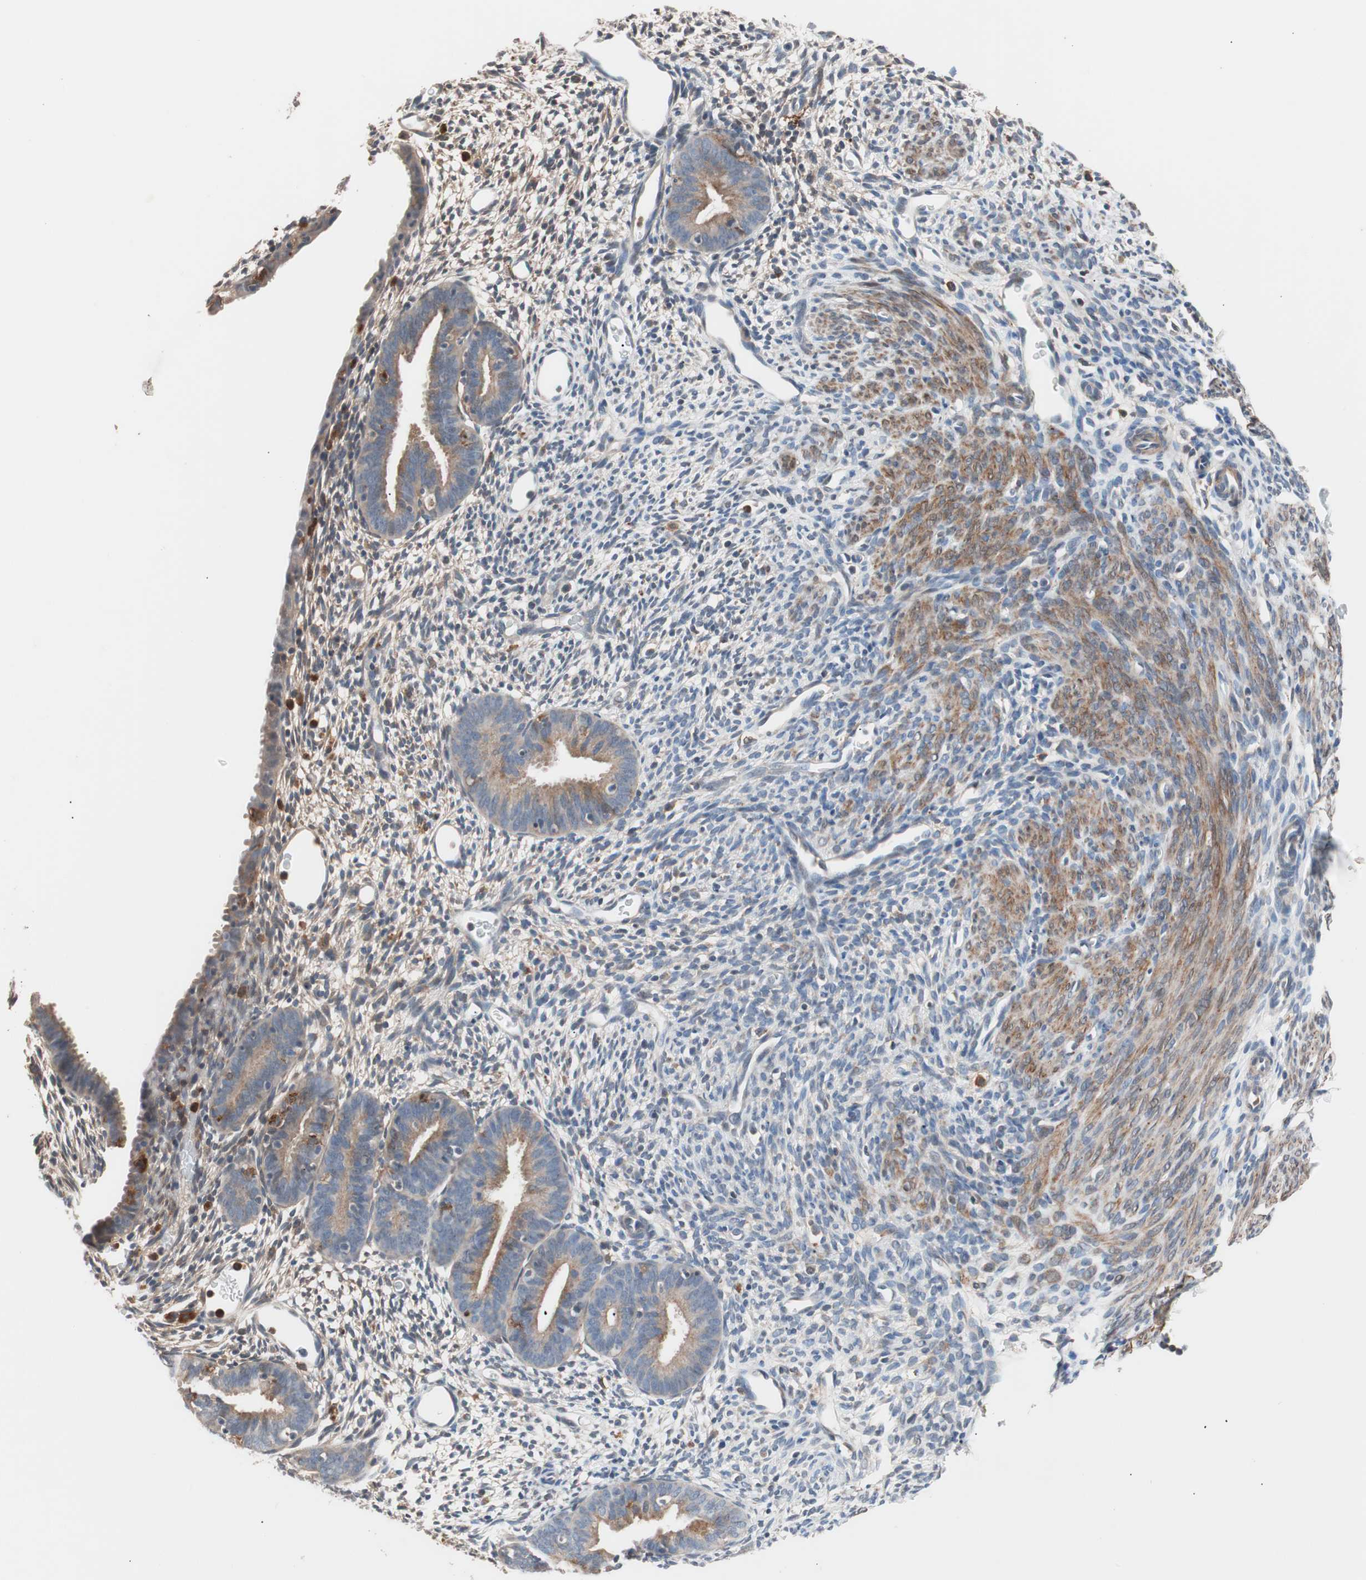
{"staining": {"intensity": "moderate", "quantity": "25%-75%", "location": "cytoplasmic/membranous"}, "tissue": "endometrium", "cell_type": "Cells in endometrial stroma", "image_type": "normal", "snomed": [{"axis": "morphology", "description": "Normal tissue, NOS"}, {"axis": "morphology", "description": "Atrophy, NOS"}, {"axis": "topography", "description": "Uterus"}, {"axis": "topography", "description": "Endometrium"}], "caption": "There is medium levels of moderate cytoplasmic/membranous positivity in cells in endometrial stroma of normal endometrium, as demonstrated by immunohistochemical staining (brown color).", "gene": "LITAF", "patient": {"sex": "female", "age": 68}}